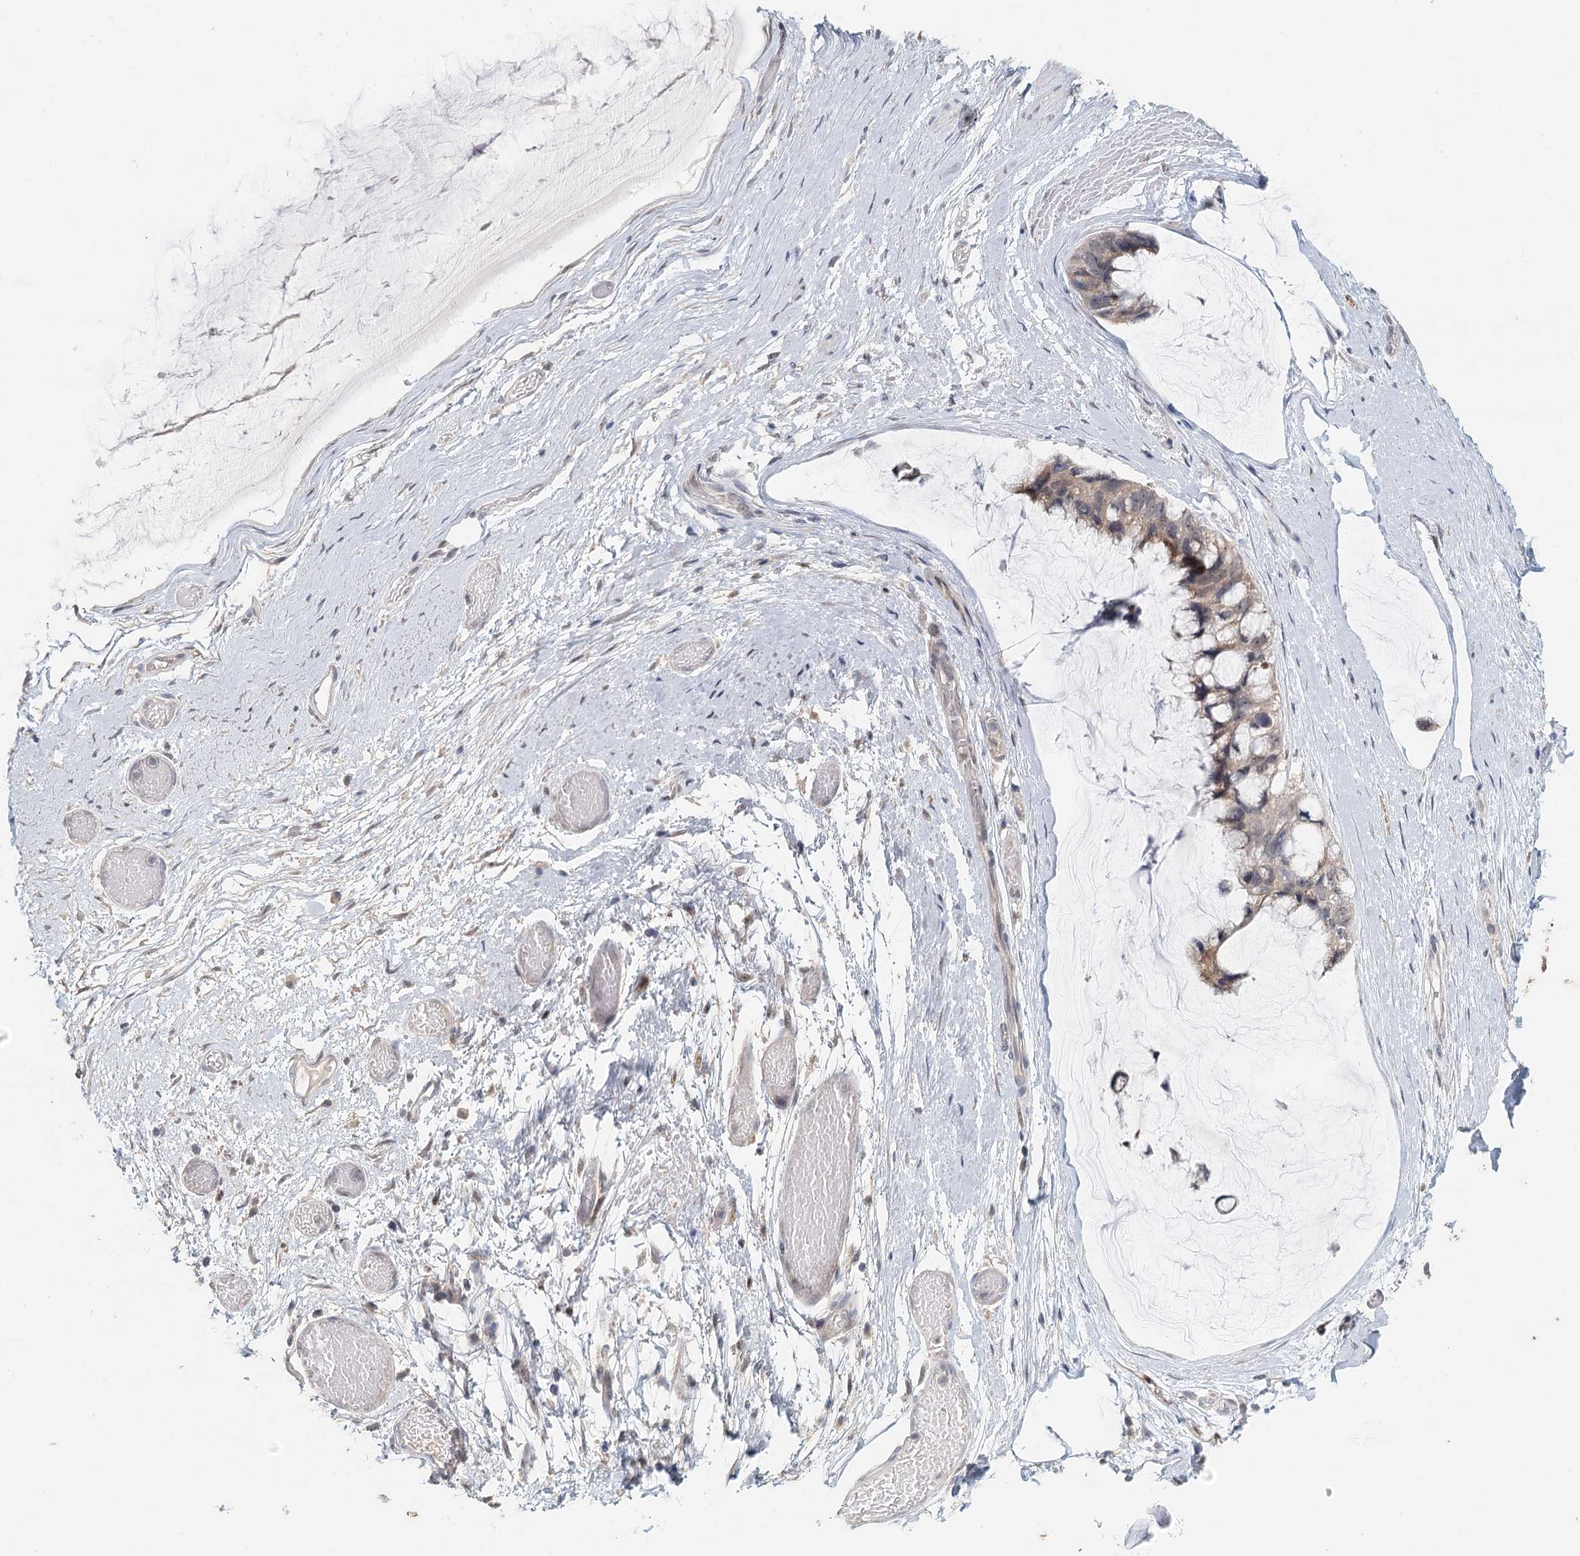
{"staining": {"intensity": "weak", "quantity": "25%-75%", "location": "cytoplasmic/membranous"}, "tissue": "ovarian cancer", "cell_type": "Tumor cells", "image_type": "cancer", "snomed": [{"axis": "morphology", "description": "Cystadenocarcinoma, mucinous, NOS"}, {"axis": "topography", "description": "Ovary"}], "caption": "Brown immunohistochemical staining in ovarian cancer shows weak cytoplasmic/membranous positivity in about 25%-75% of tumor cells. The staining was performed using DAB, with brown indicating positive protein expression. Nuclei are stained blue with hematoxylin.", "gene": "ADK", "patient": {"sex": "female", "age": 39}}